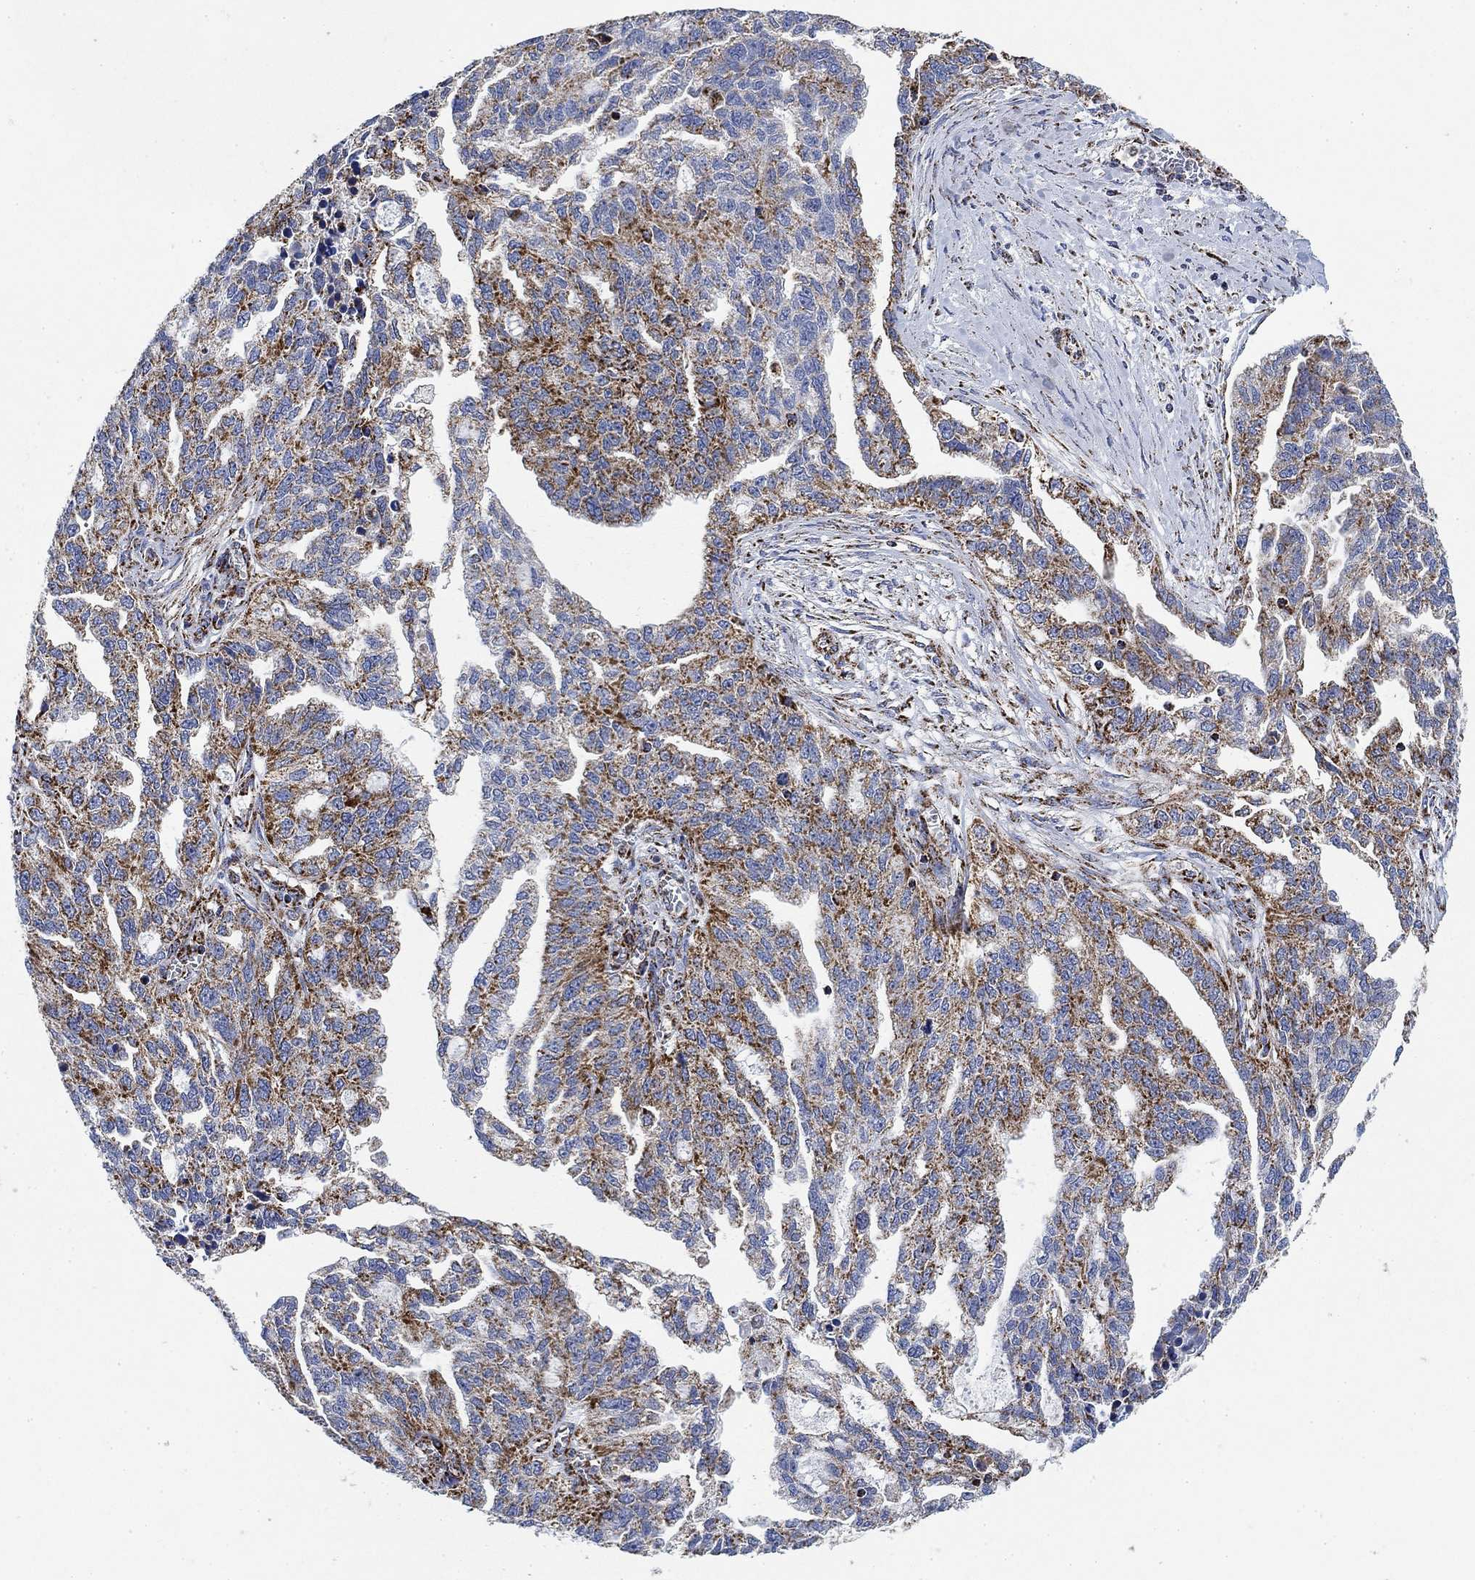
{"staining": {"intensity": "strong", "quantity": "<25%", "location": "cytoplasmic/membranous"}, "tissue": "ovarian cancer", "cell_type": "Tumor cells", "image_type": "cancer", "snomed": [{"axis": "morphology", "description": "Cystadenocarcinoma, serous, NOS"}, {"axis": "topography", "description": "Ovary"}], "caption": "Immunohistochemistry (IHC) photomicrograph of neoplastic tissue: serous cystadenocarcinoma (ovarian) stained using IHC displays medium levels of strong protein expression localized specifically in the cytoplasmic/membranous of tumor cells, appearing as a cytoplasmic/membranous brown color.", "gene": "NDUFS3", "patient": {"sex": "female", "age": 51}}